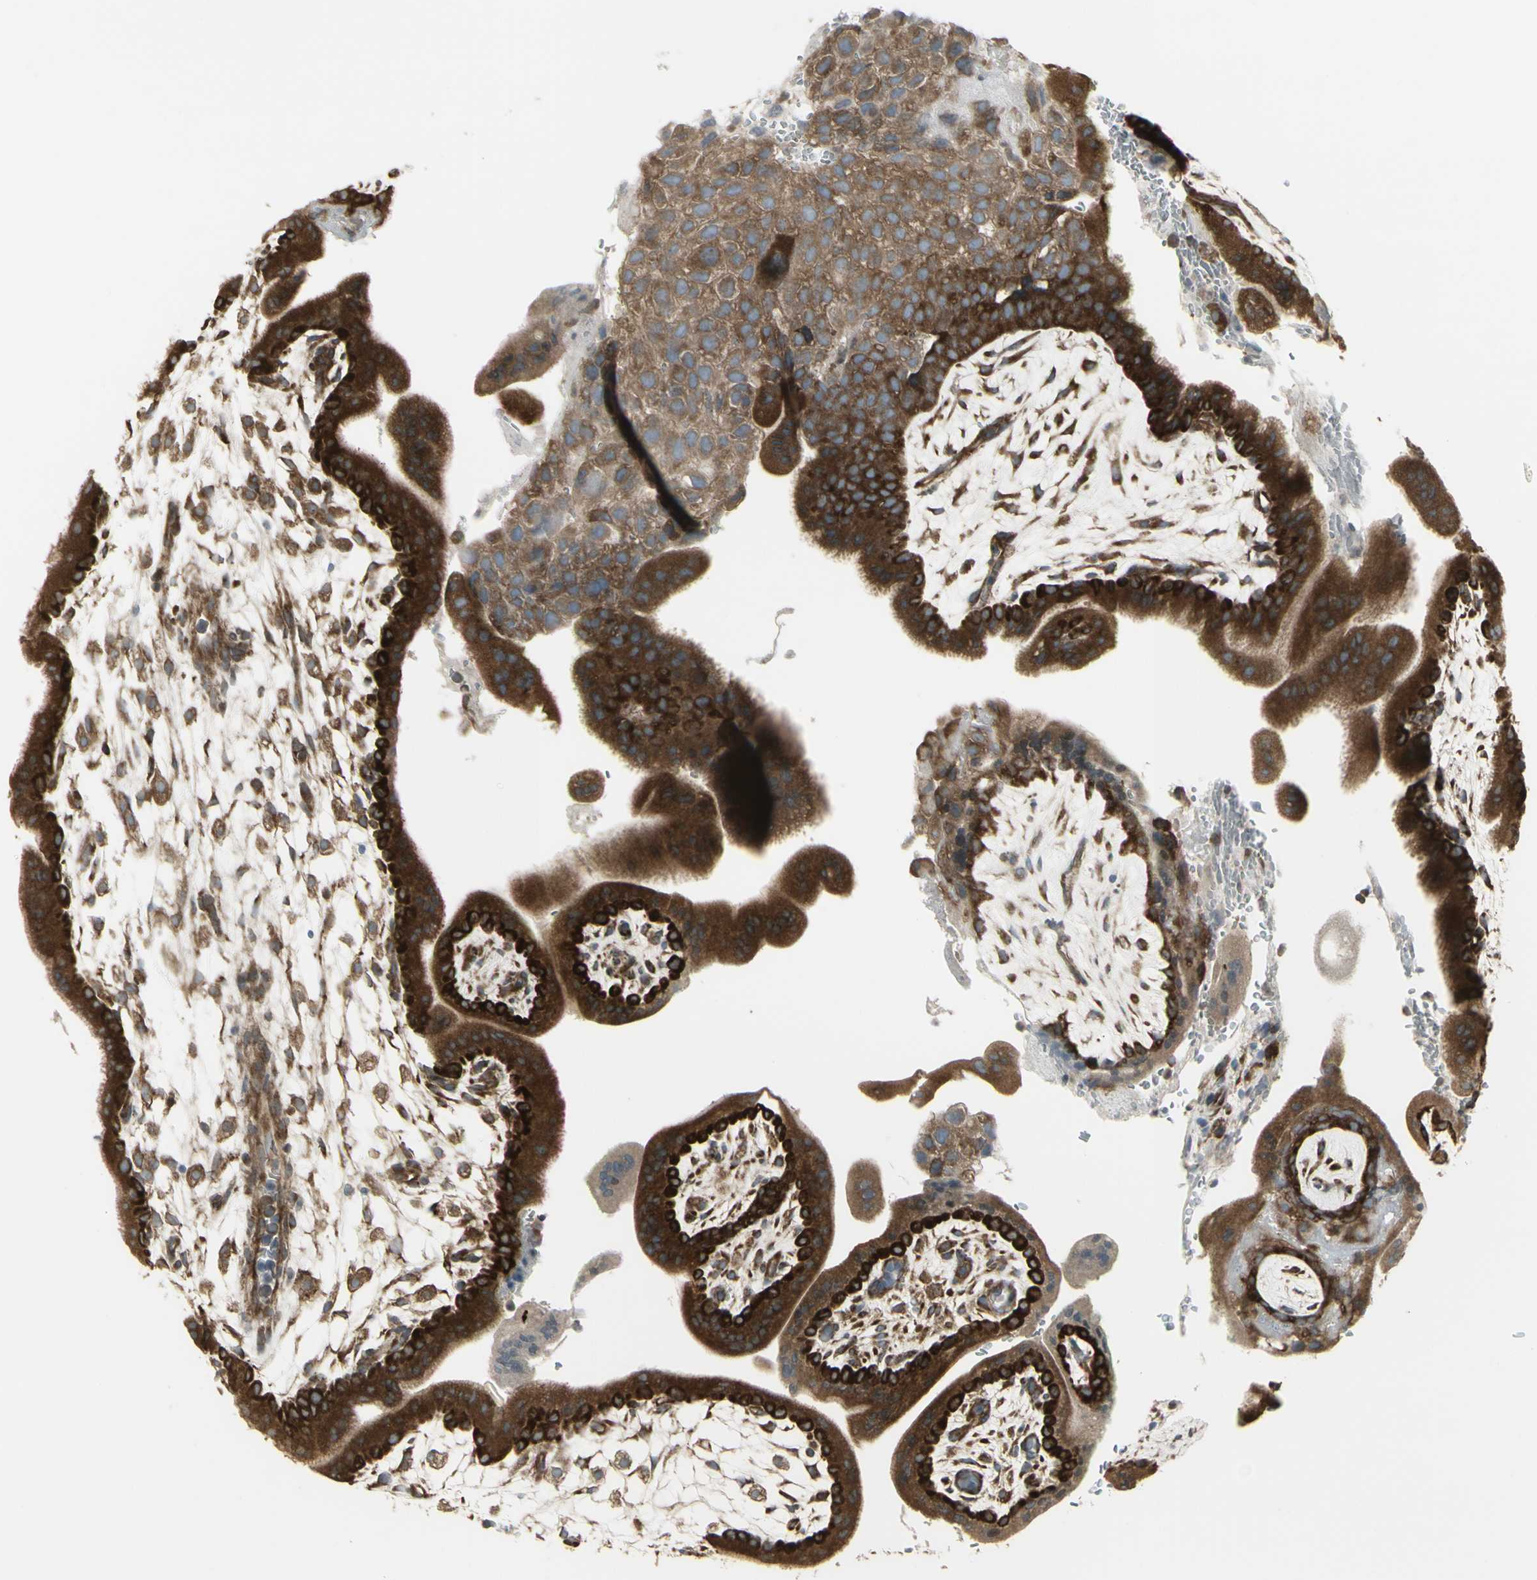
{"staining": {"intensity": "strong", "quantity": ">75%", "location": "cytoplasmic/membranous"}, "tissue": "placenta", "cell_type": "Trophoblastic cells", "image_type": "normal", "snomed": [{"axis": "morphology", "description": "Normal tissue, NOS"}, {"axis": "topography", "description": "Placenta"}], "caption": "Trophoblastic cells reveal strong cytoplasmic/membranous staining in about >75% of cells in benign placenta. The staining was performed using DAB (3,3'-diaminobenzidine) to visualize the protein expression in brown, while the nuclei were stained in blue with hematoxylin (Magnification: 20x).", "gene": "FKBP3", "patient": {"sex": "female", "age": 35}}